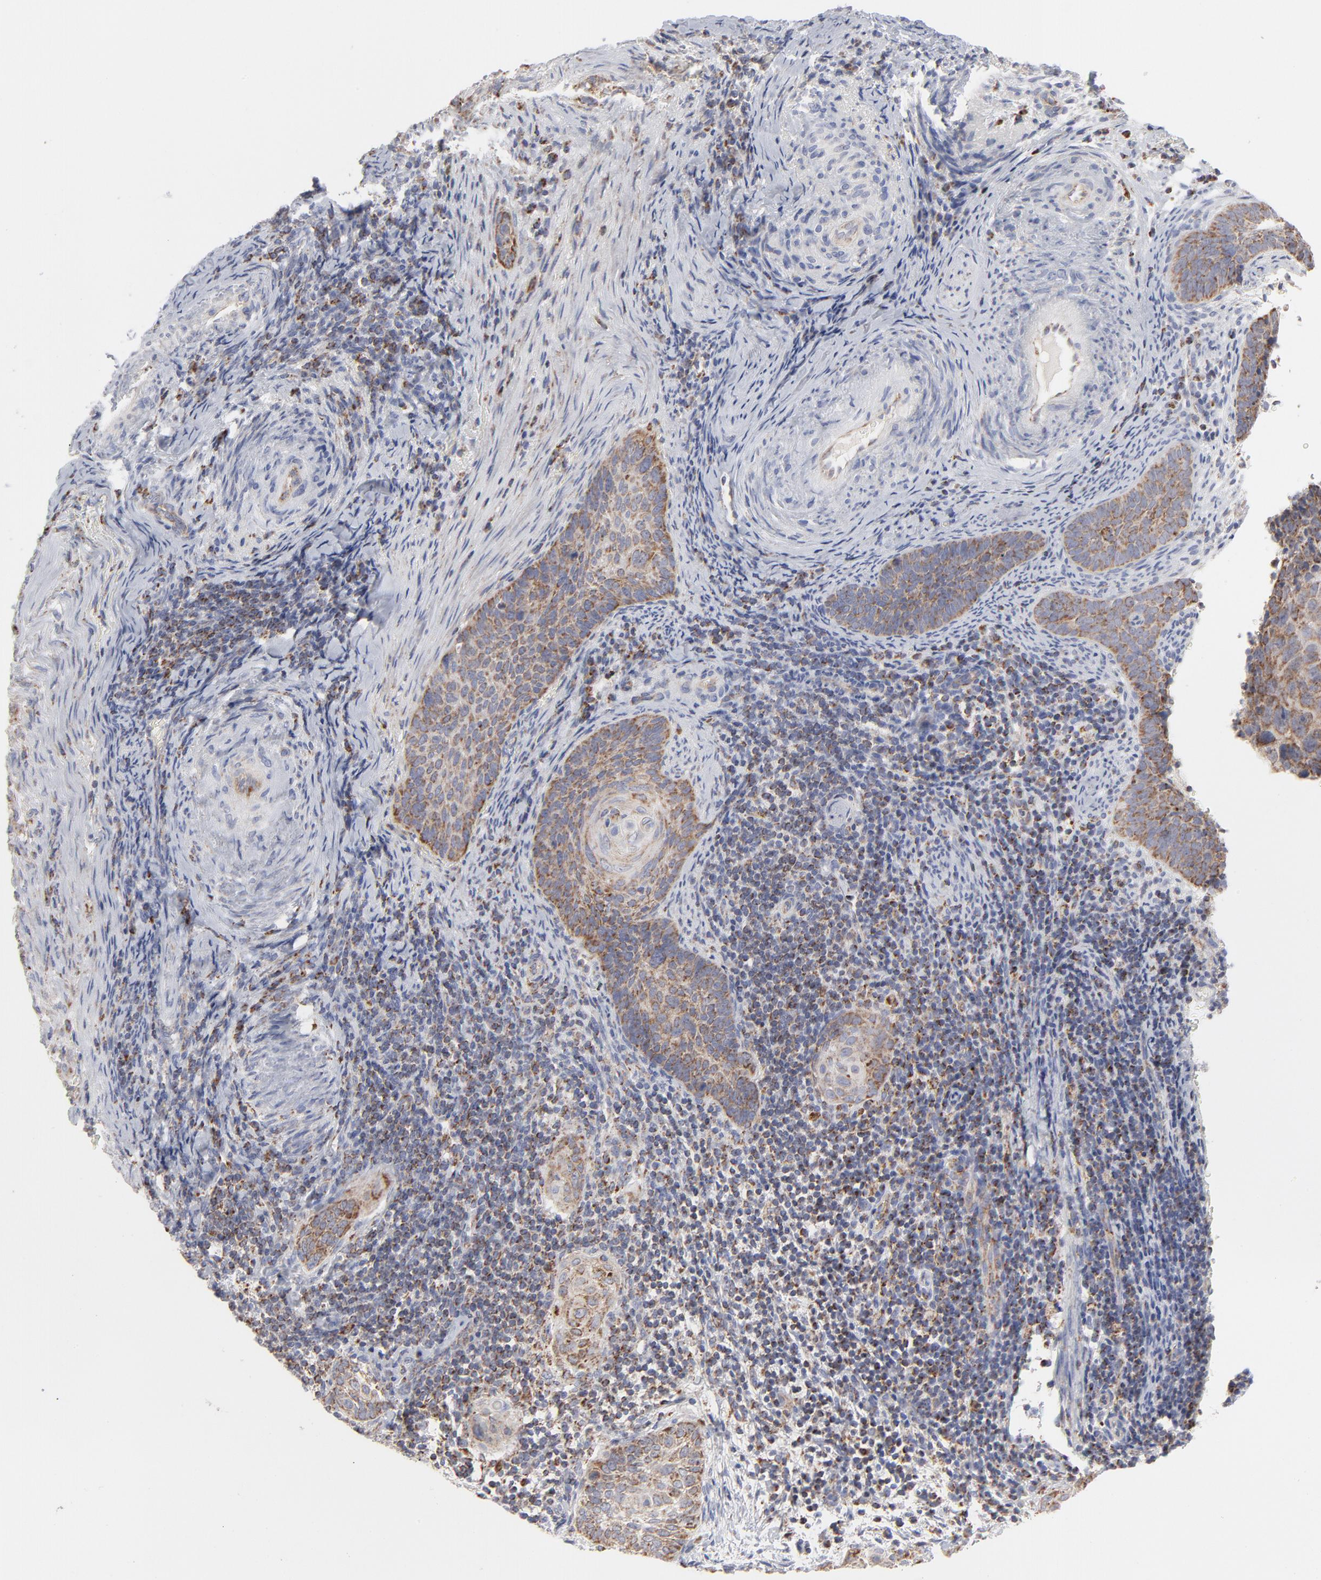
{"staining": {"intensity": "moderate", "quantity": ">75%", "location": "cytoplasmic/membranous"}, "tissue": "cervical cancer", "cell_type": "Tumor cells", "image_type": "cancer", "snomed": [{"axis": "morphology", "description": "Squamous cell carcinoma, NOS"}, {"axis": "topography", "description": "Cervix"}], "caption": "Protein staining of cervical squamous cell carcinoma tissue demonstrates moderate cytoplasmic/membranous staining in about >75% of tumor cells. The staining was performed using DAB (3,3'-diaminobenzidine), with brown indicating positive protein expression. Nuclei are stained blue with hematoxylin.", "gene": "ASB3", "patient": {"sex": "female", "age": 33}}